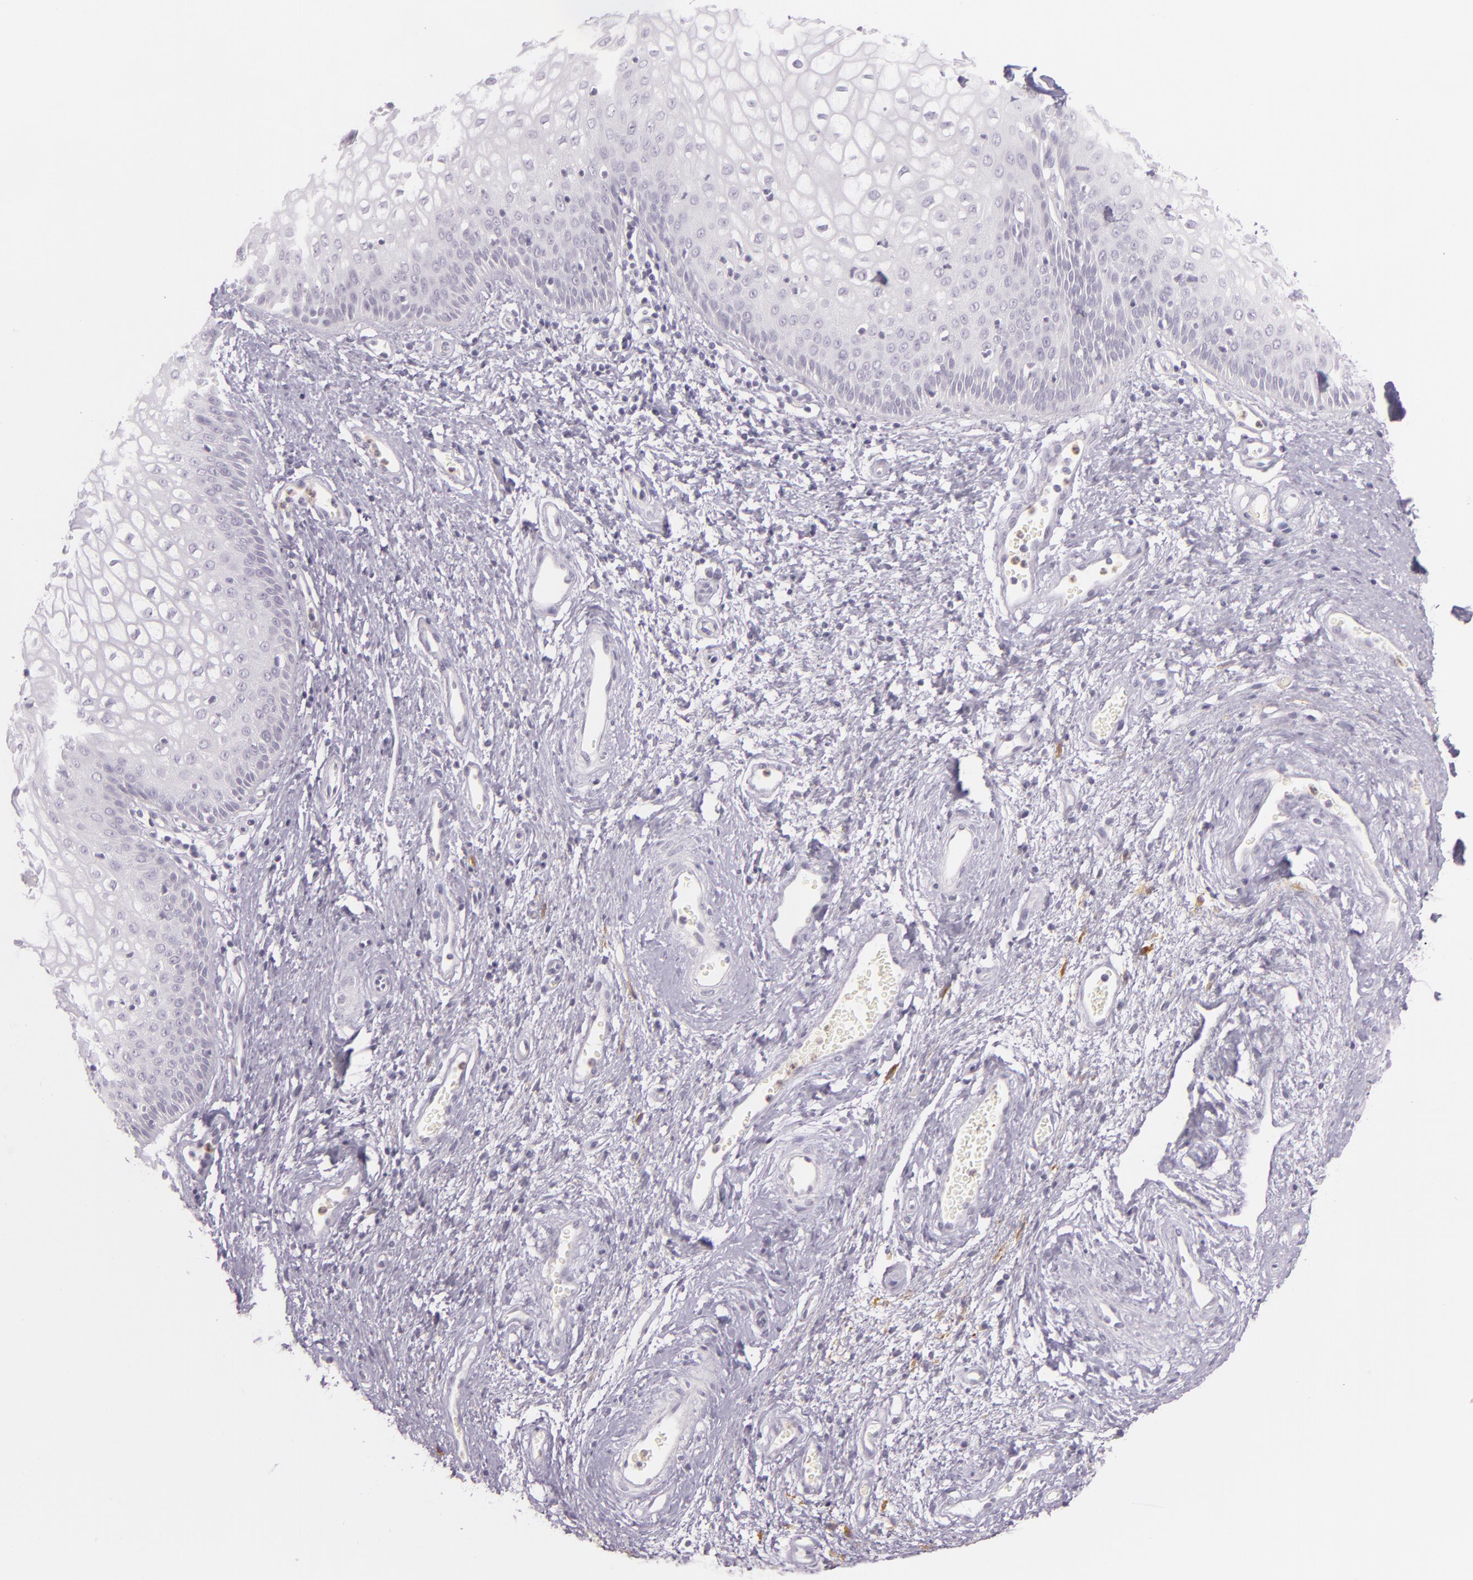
{"staining": {"intensity": "negative", "quantity": "none", "location": "none"}, "tissue": "vagina", "cell_type": "Squamous epithelial cells", "image_type": "normal", "snomed": [{"axis": "morphology", "description": "Normal tissue, NOS"}, {"axis": "topography", "description": "Vagina"}], "caption": "DAB immunohistochemical staining of normal vagina exhibits no significant expression in squamous epithelial cells.", "gene": "CBS", "patient": {"sex": "female", "age": 34}}